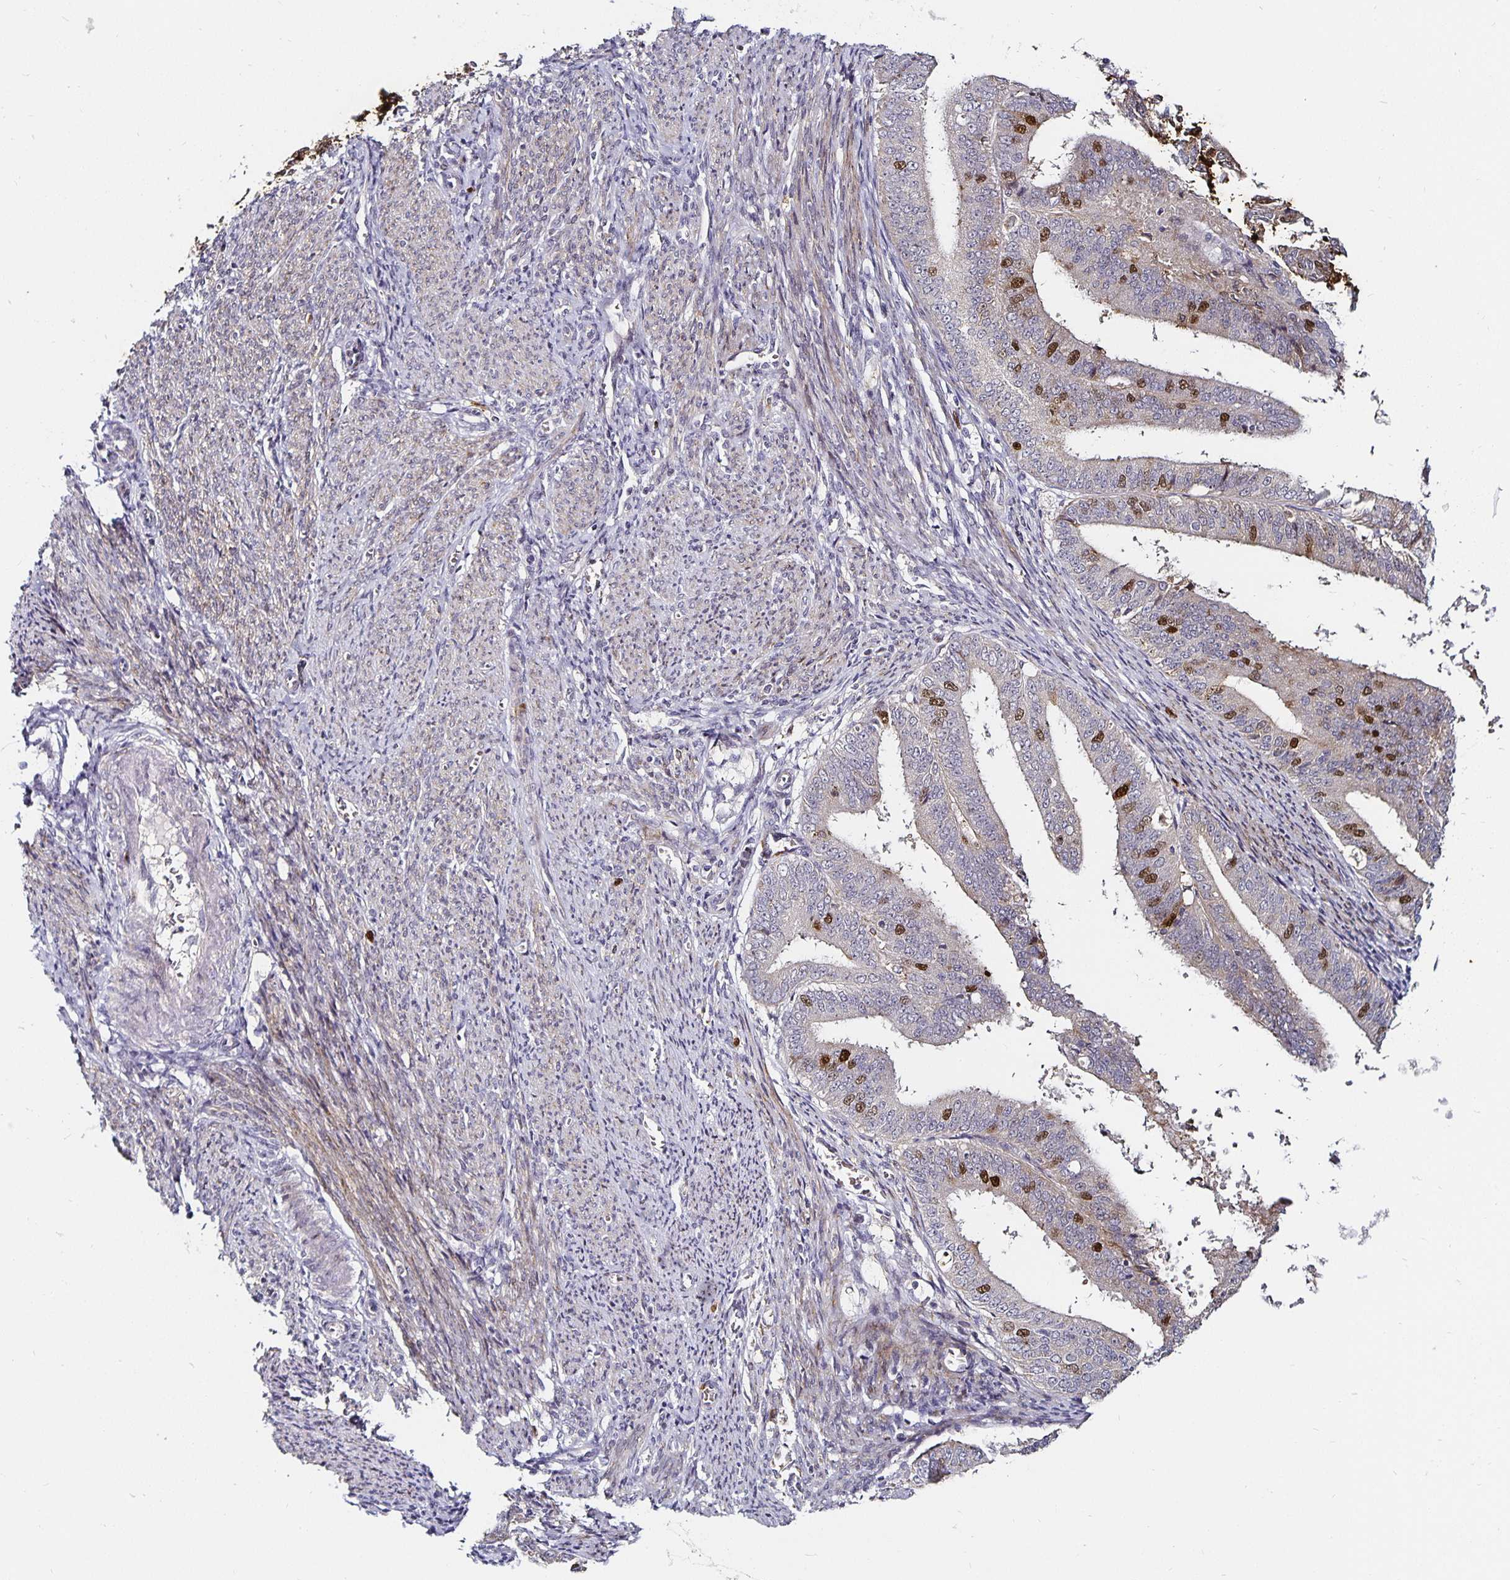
{"staining": {"intensity": "moderate", "quantity": "<25%", "location": "nuclear"}, "tissue": "endometrial cancer", "cell_type": "Tumor cells", "image_type": "cancer", "snomed": [{"axis": "morphology", "description": "Adenocarcinoma, NOS"}, {"axis": "topography", "description": "Endometrium"}], "caption": "A low amount of moderate nuclear staining is identified in approximately <25% of tumor cells in adenocarcinoma (endometrial) tissue. Nuclei are stained in blue.", "gene": "ANLN", "patient": {"sex": "female", "age": 63}}